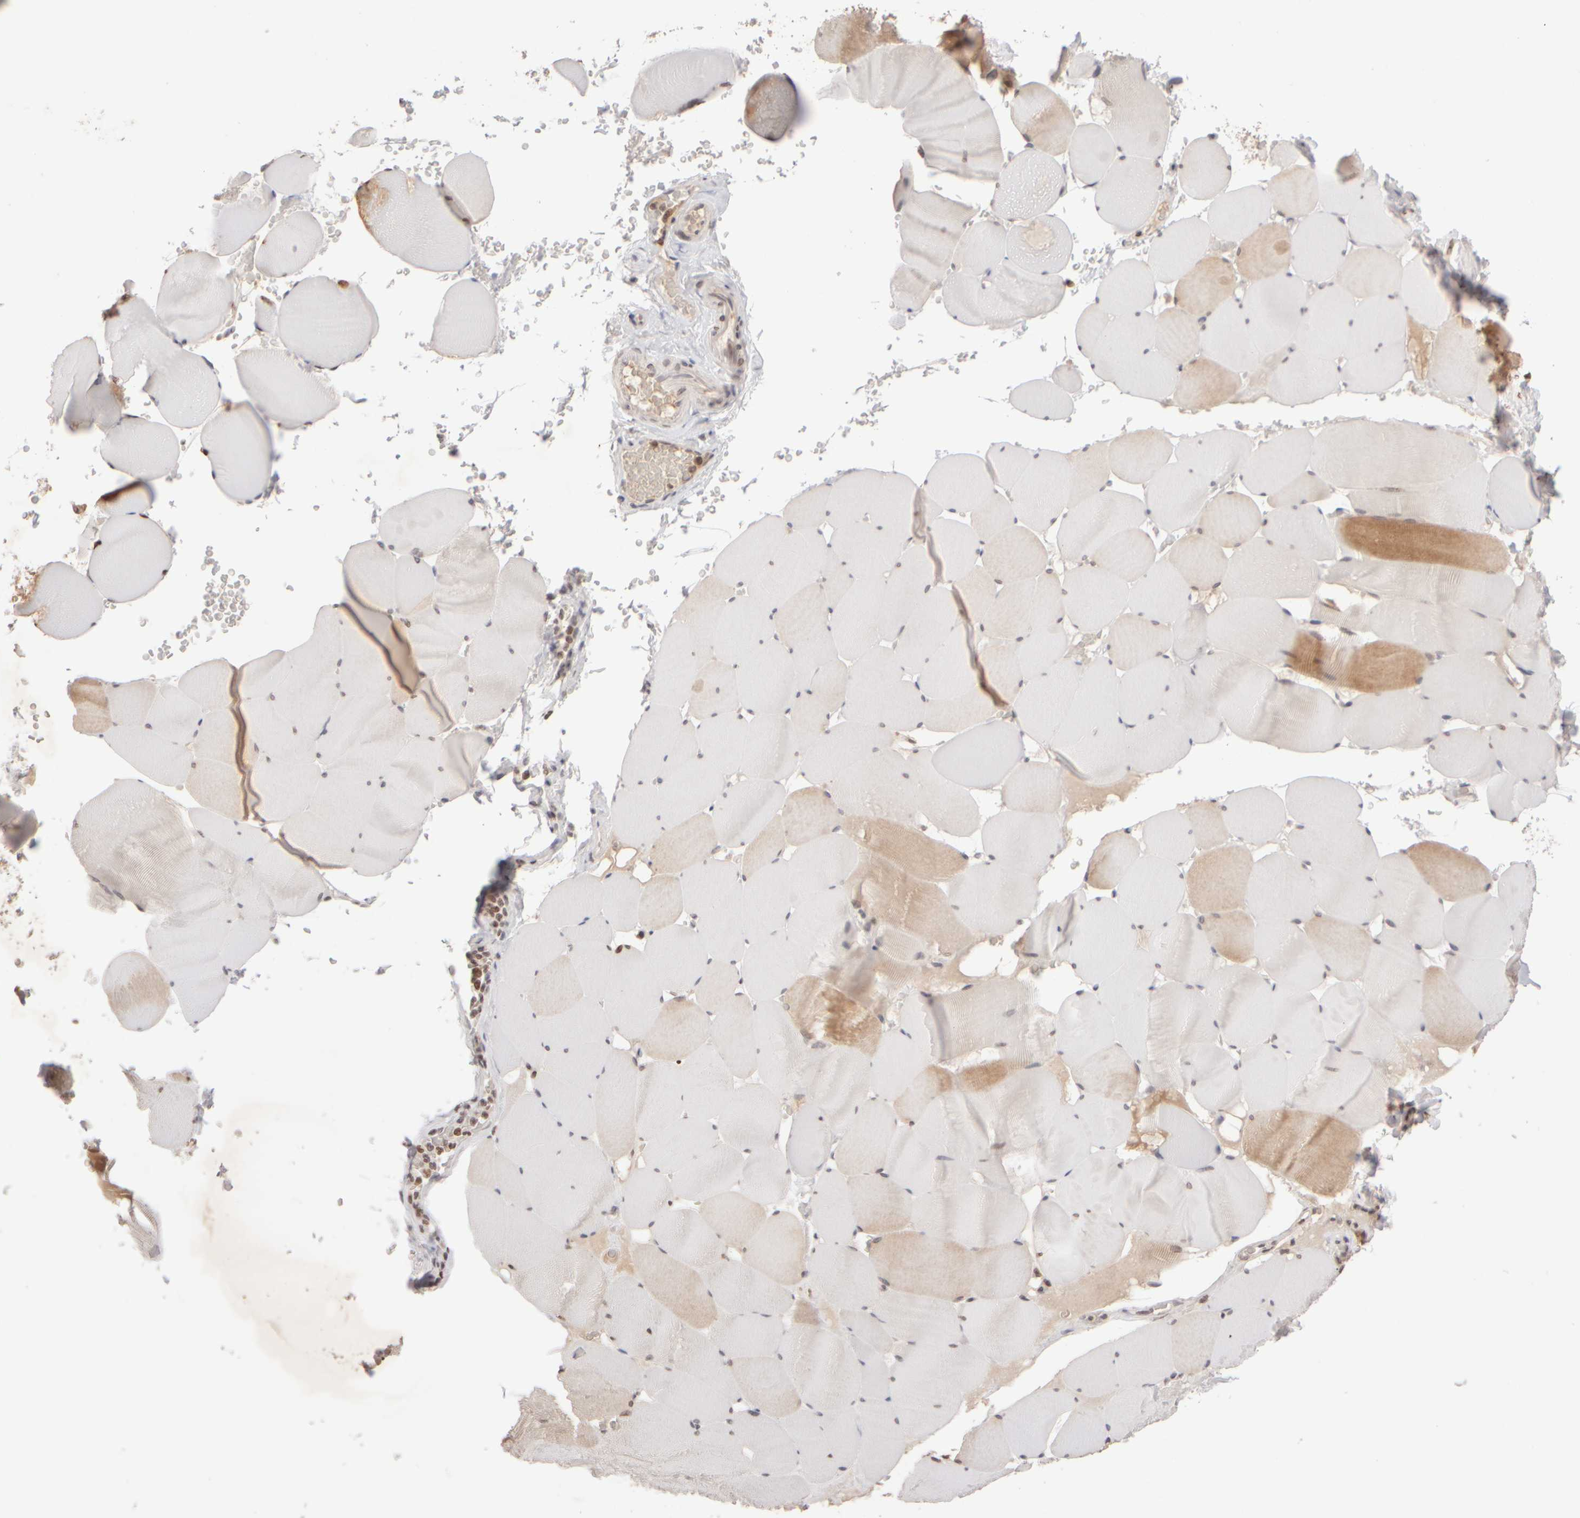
{"staining": {"intensity": "moderate", "quantity": "25%-75%", "location": "cytoplasmic/membranous,nuclear"}, "tissue": "skeletal muscle", "cell_type": "Myocytes", "image_type": "normal", "snomed": [{"axis": "morphology", "description": "Normal tissue, NOS"}, {"axis": "topography", "description": "Skeletal muscle"}], "caption": "Skeletal muscle stained with DAB (3,3'-diaminobenzidine) IHC reveals medium levels of moderate cytoplasmic/membranous,nuclear positivity in about 25%-75% of myocytes.", "gene": "ZC3HC1", "patient": {"sex": "male", "age": 62}}